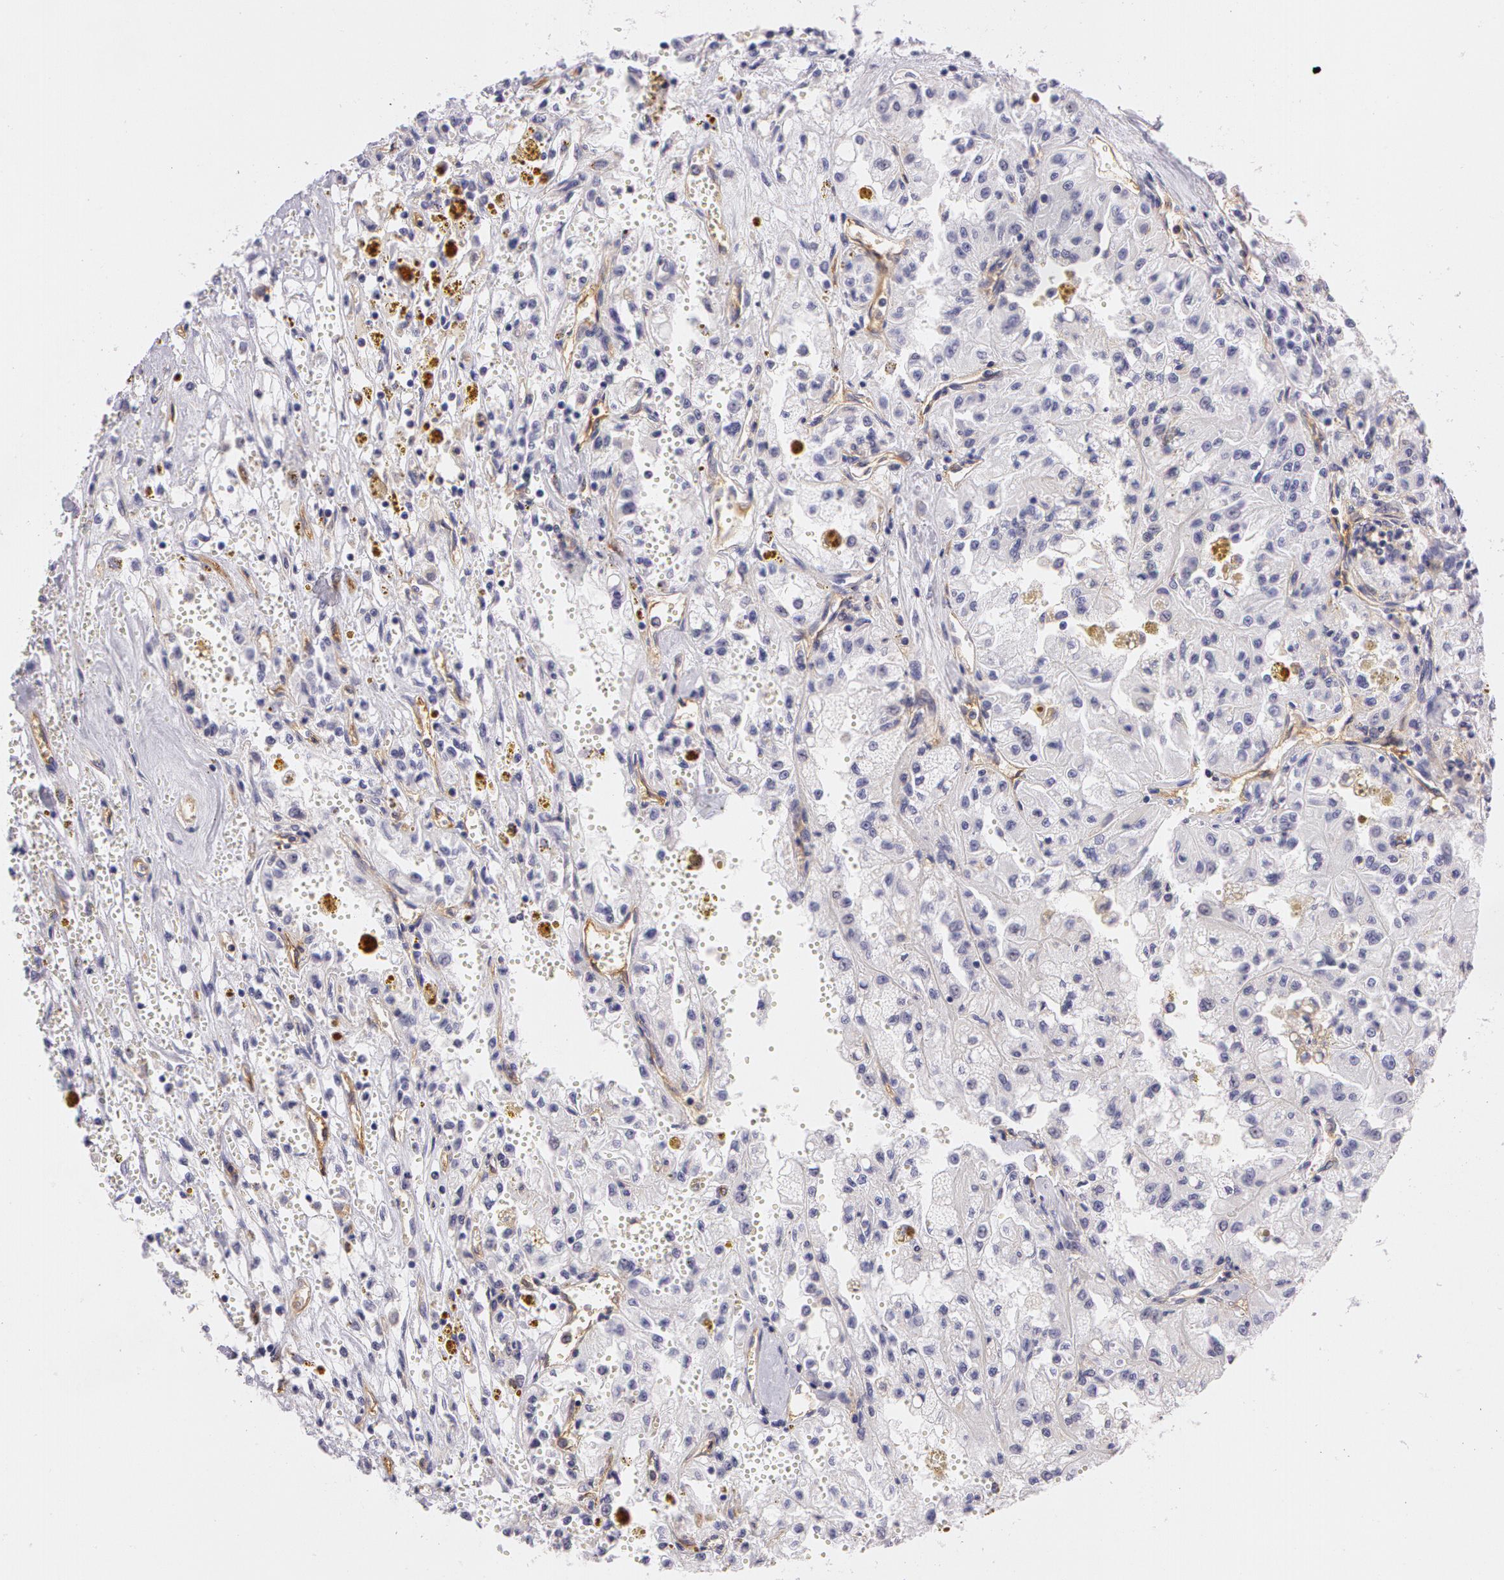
{"staining": {"intensity": "negative", "quantity": "none", "location": "none"}, "tissue": "renal cancer", "cell_type": "Tumor cells", "image_type": "cancer", "snomed": [{"axis": "morphology", "description": "Adenocarcinoma, NOS"}, {"axis": "topography", "description": "Kidney"}], "caption": "Immunohistochemistry (IHC) of human renal cancer (adenocarcinoma) exhibits no expression in tumor cells. Nuclei are stained in blue.", "gene": "LY75", "patient": {"sex": "male", "age": 78}}